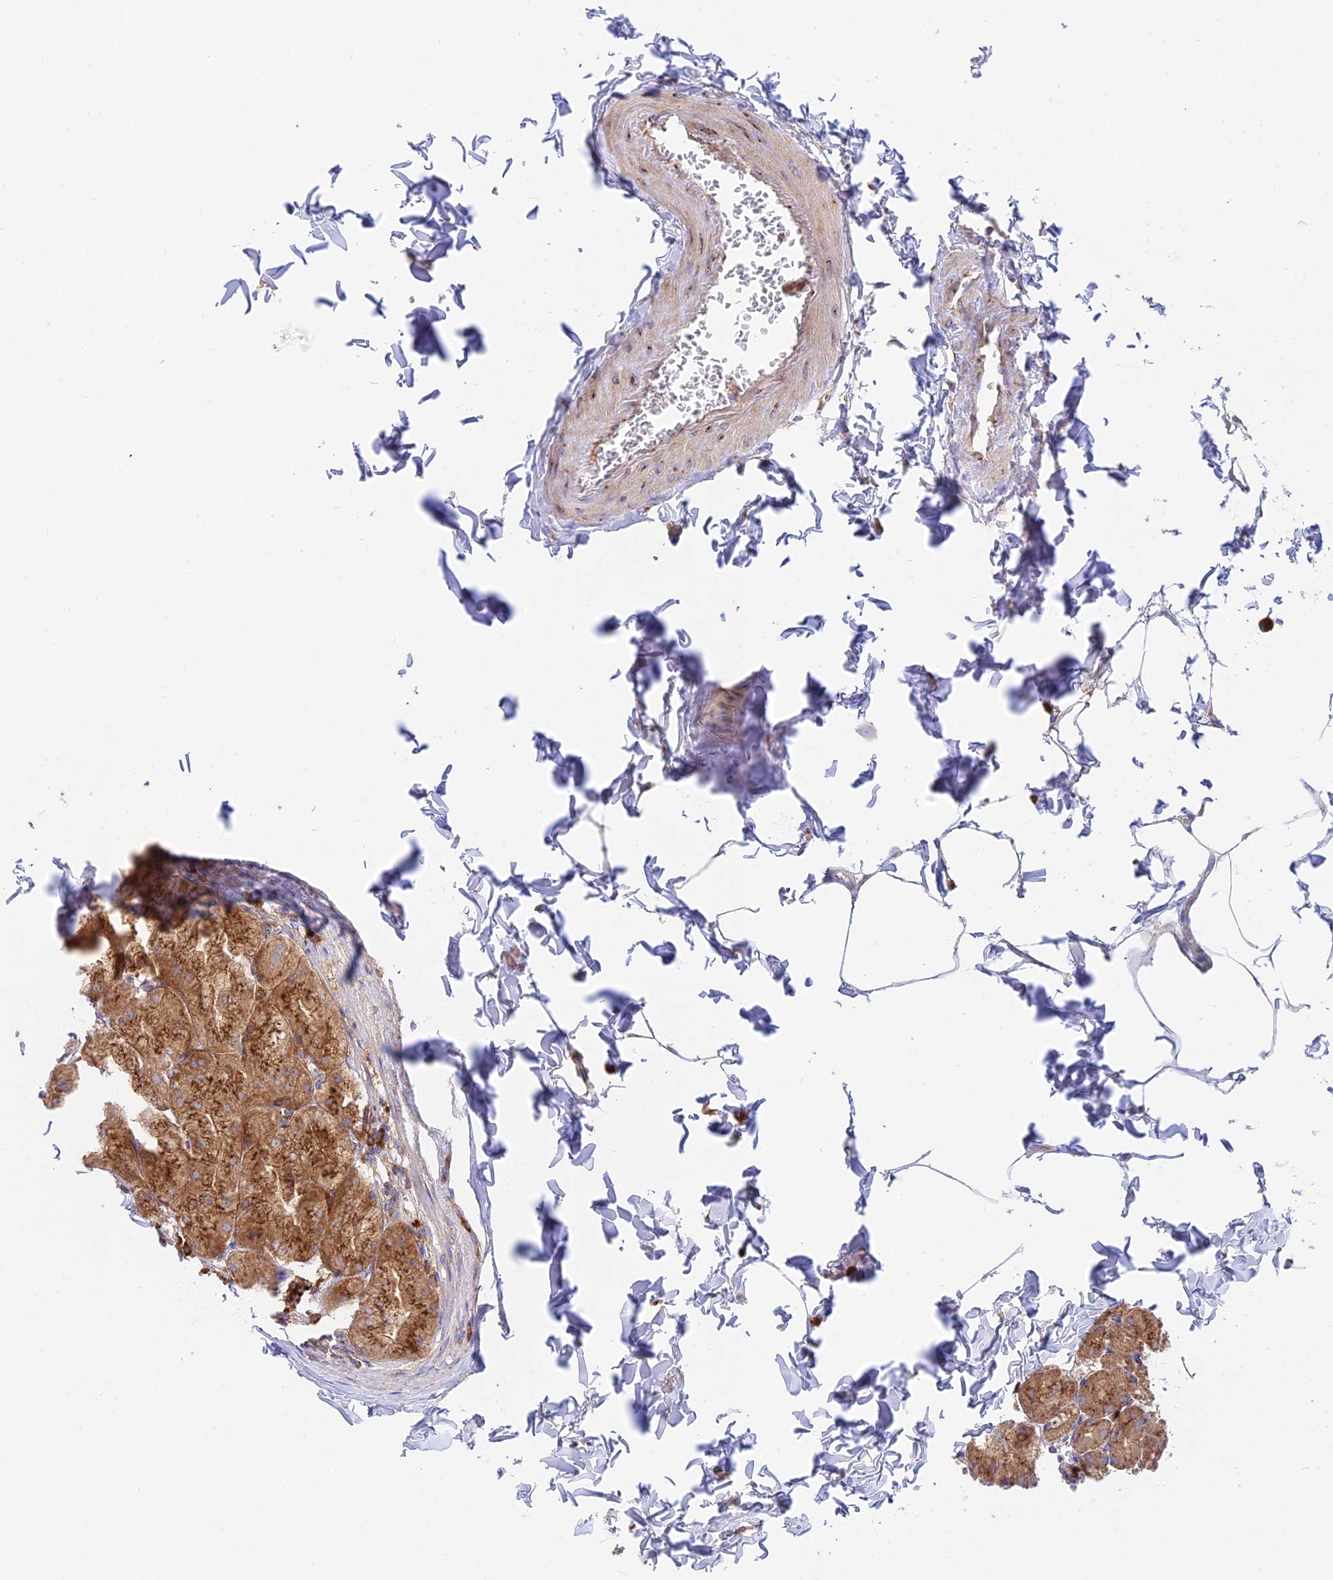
{"staining": {"intensity": "strong", "quantity": ">75%", "location": "cytoplasmic/membranous"}, "tissue": "stomach", "cell_type": "Glandular cells", "image_type": "normal", "snomed": [{"axis": "morphology", "description": "Normal tissue, NOS"}, {"axis": "topography", "description": "Stomach, upper"}], "caption": "Protein staining of unremarkable stomach exhibits strong cytoplasmic/membranous positivity in approximately >75% of glandular cells. (Stains: DAB in brown, nuclei in blue, Microscopy: brightfield microscopy at high magnification).", "gene": "GOLGA3", "patient": {"sex": "female", "age": 56}}